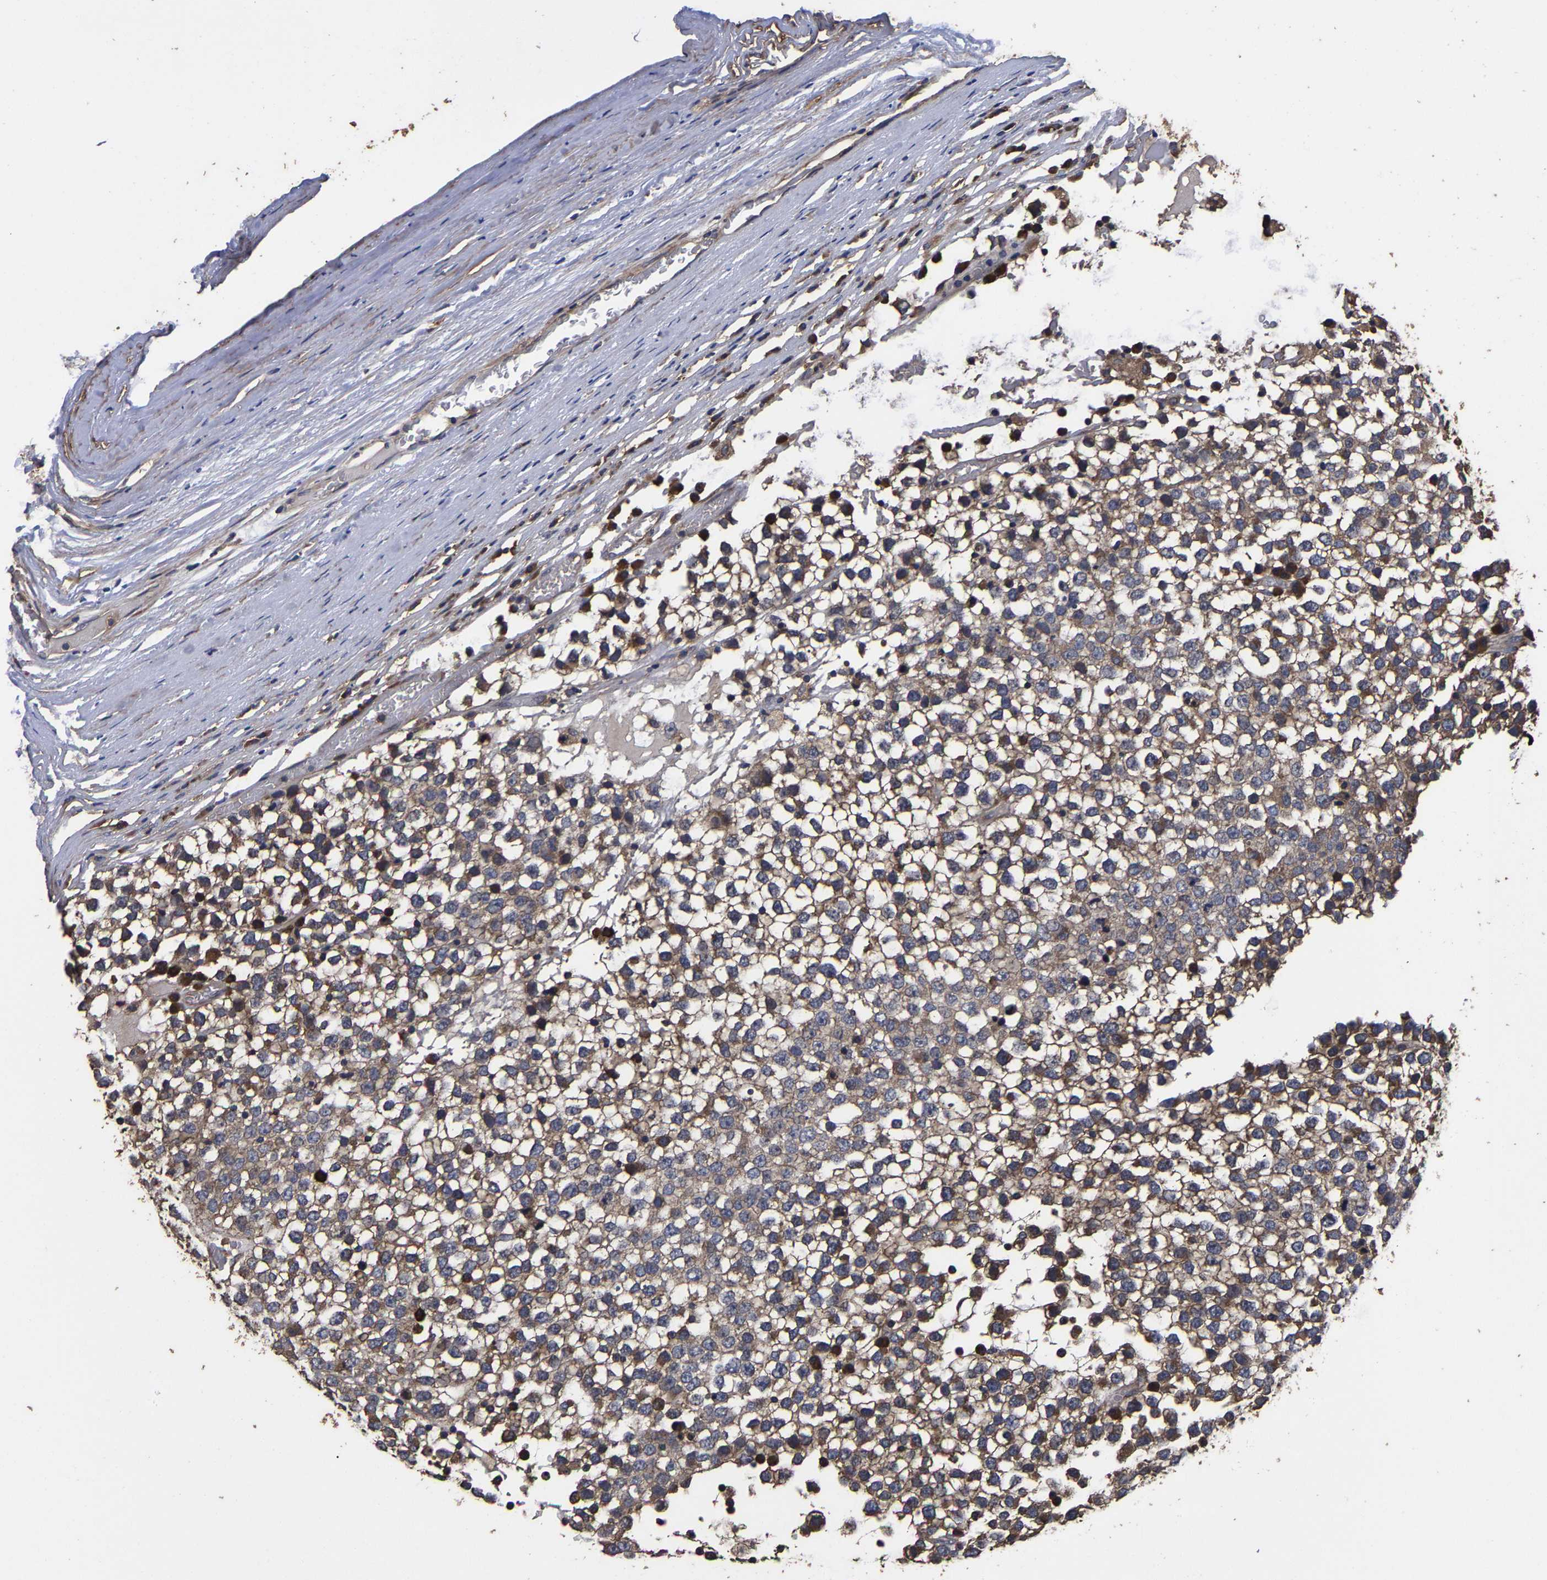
{"staining": {"intensity": "moderate", "quantity": ">75%", "location": "cytoplasmic/membranous"}, "tissue": "testis cancer", "cell_type": "Tumor cells", "image_type": "cancer", "snomed": [{"axis": "morphology", "description": "Seminoma, NOS"}, {"axis": "topography", "description": "Testis"}], "caption": "The image exhibits a brown stain indicating the presence of a protein in the cytoplasmic/membranous of tumor cells in seminoma (testis).", "gene": "ITCH", "patient": {"sex": "male", "age": 65}}